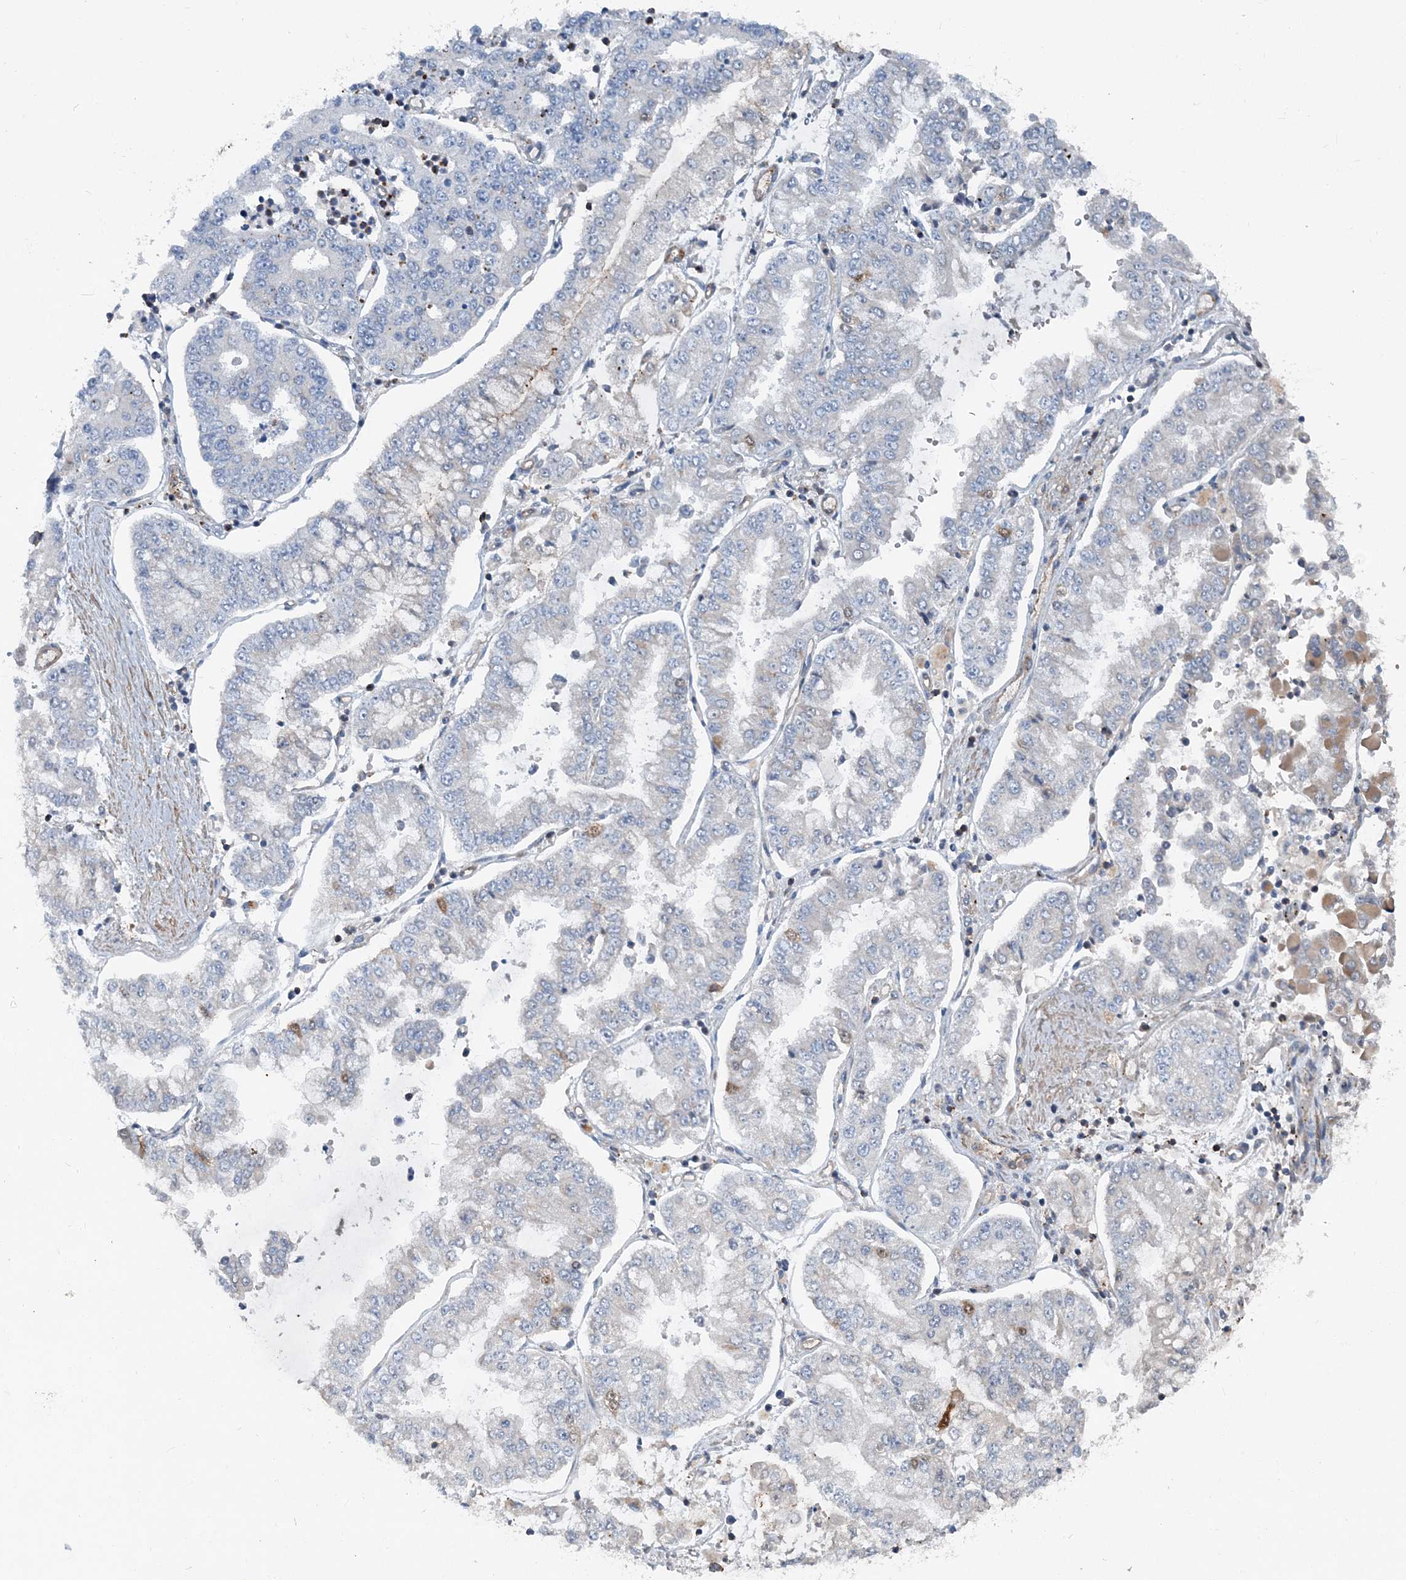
{"staining": {"intensity": "negative", "quantity": "none", "location": "none"}, "tissue": "stomach cancer", "cell_type": "Tumor cells", "image_type": "cancer", "snomed": [{"axis": "morphology", "description": "Adenocarcinoma, NOS"}, {"axis": "topography", "description": "Stomach"}], "caption": "Image shows no significant protein staining in tumor cells of adenocarcinoma (stomach).", "gene": "DGUOK", "patient": {"sex": "male", "age": 76}}